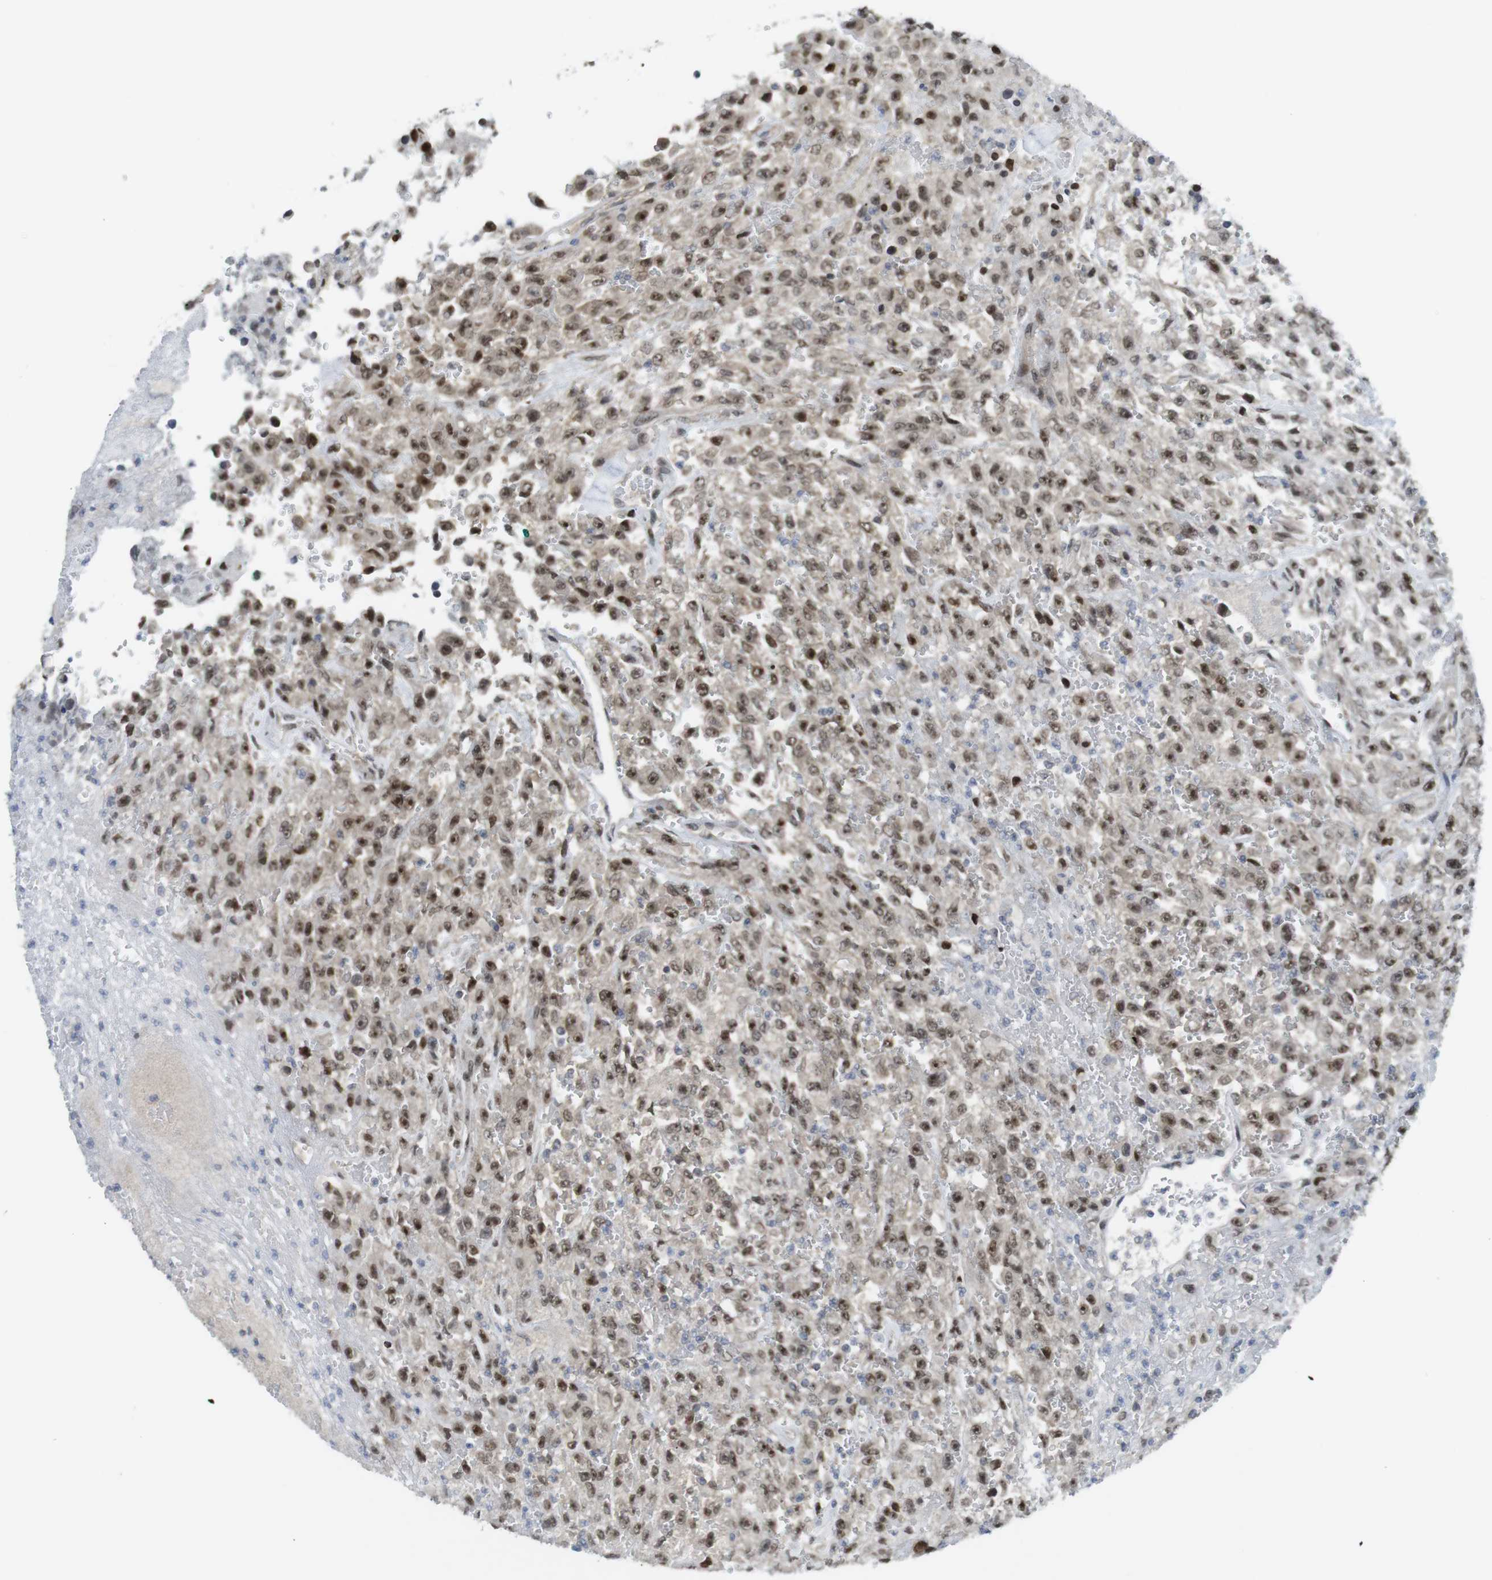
{"staining": {"intensity": "moderate", "quantity": ">75%", "location": "cytoplasmic/membranous,nuclear"}, "tissue": "urothelial cancer", "cell_type": "Tumor cells", "image_type": "cancer", "snomed": [{"axis": "morphology", "description": "Urothelial carcinoma, High grade"}, {"axis": "topography", "description": "Urinary bladder"}], "caption": "Immunohistochemical staining of urothelial cancer demonstrates medium levels of moderate cytoplasmic/membranous and nuclear positivity in about >75% of tumor cells.", "gene": "RCC1", "patient": {"sex": "male", "age": 46}}